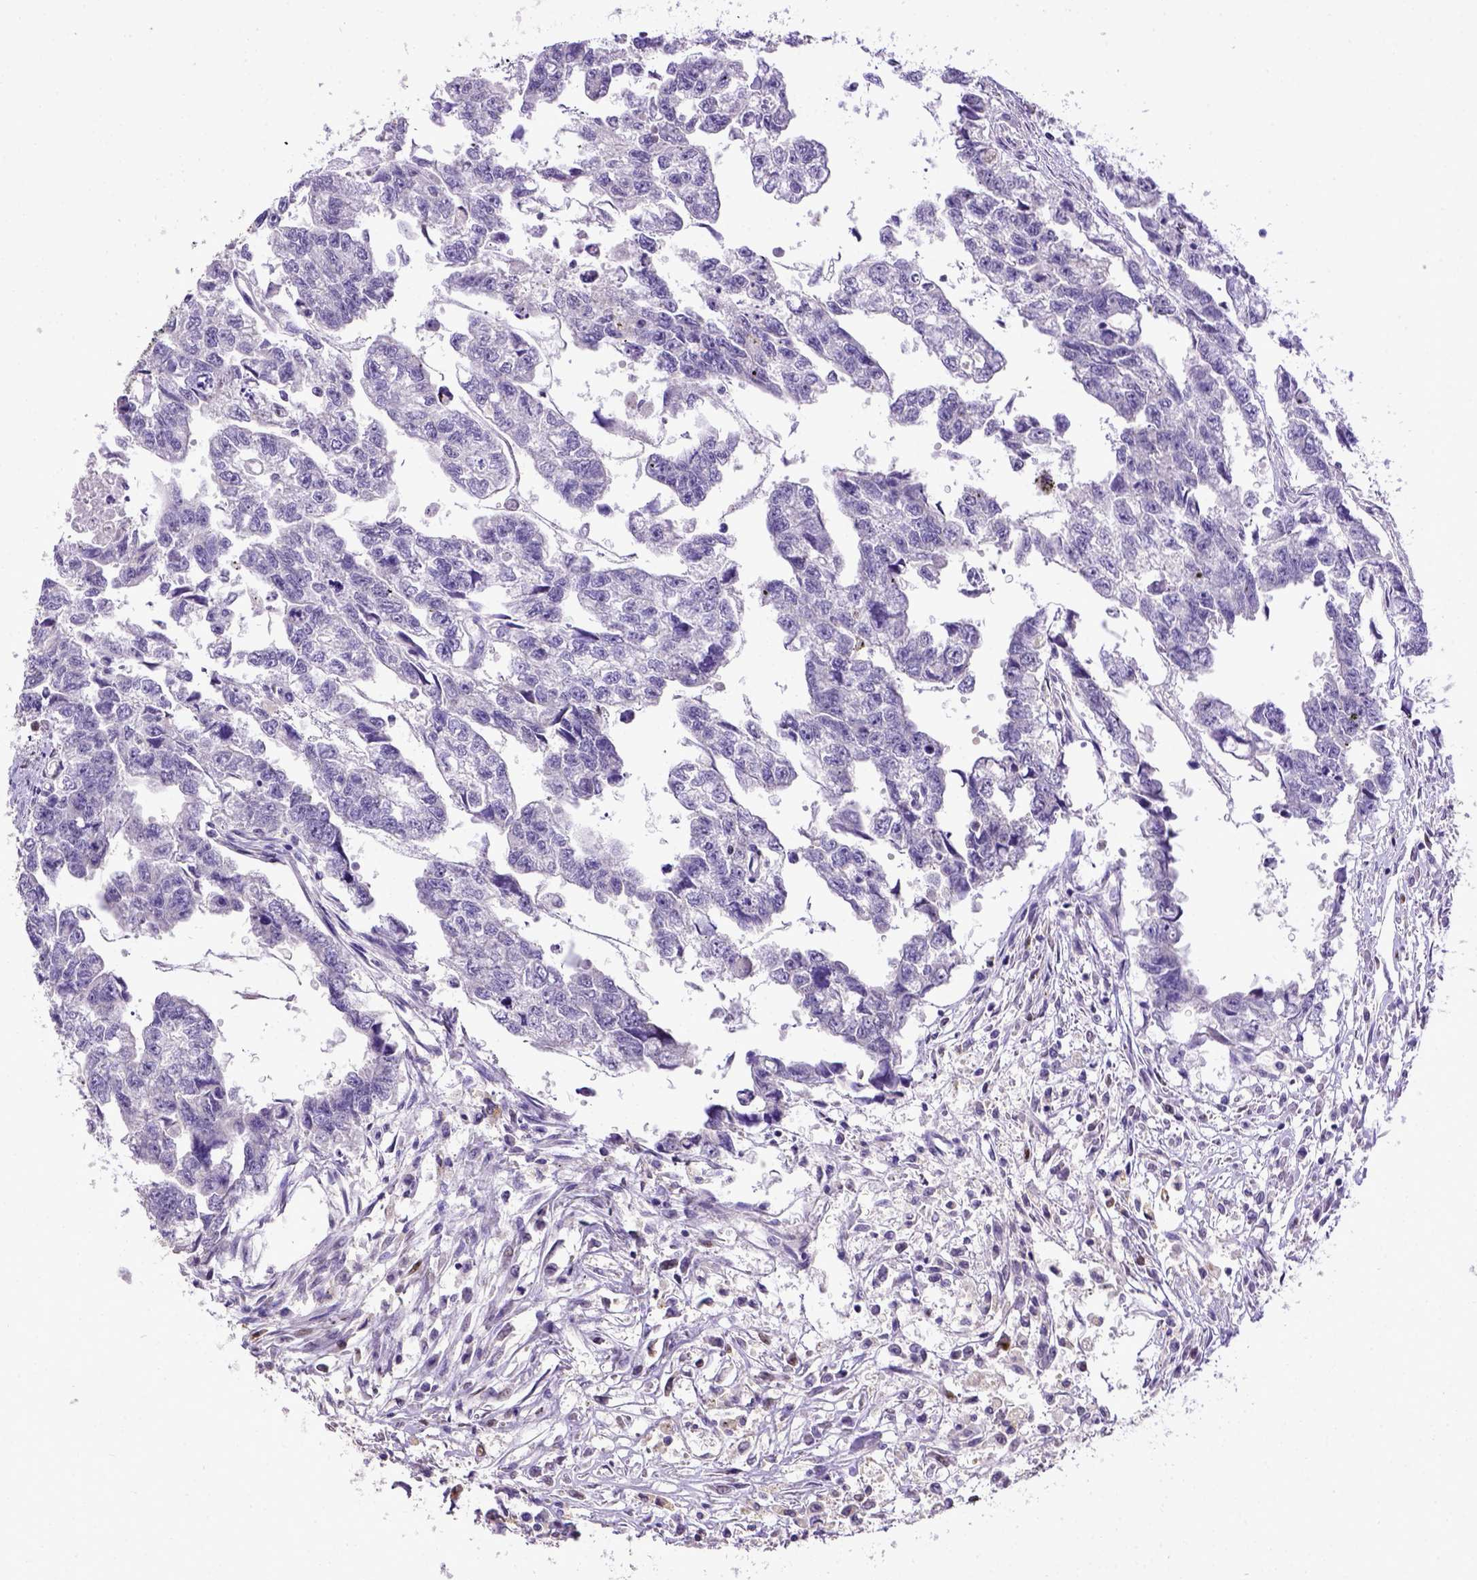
{"staining": {"intensity": "negative", "quantity": "none", "location": "none"}, "tissue": "testis cancer", "cell_type": "Tumor cells", "image_type": "cancer", "snomed": [{"axis": "morphology", "description": "Carcinoma, Embryonal, NOS"}, {"axis": "morphology", "description": "Teratoma, malignant, NOS"}, {"axis": "topography", "description": "Testis"}], "caption": "Protein analysis of testis malignant teratoma exhibits no significant staining in tumor cells.", "gene": "CDKN1A", "patient": {"sex": "male", "age": 44}}